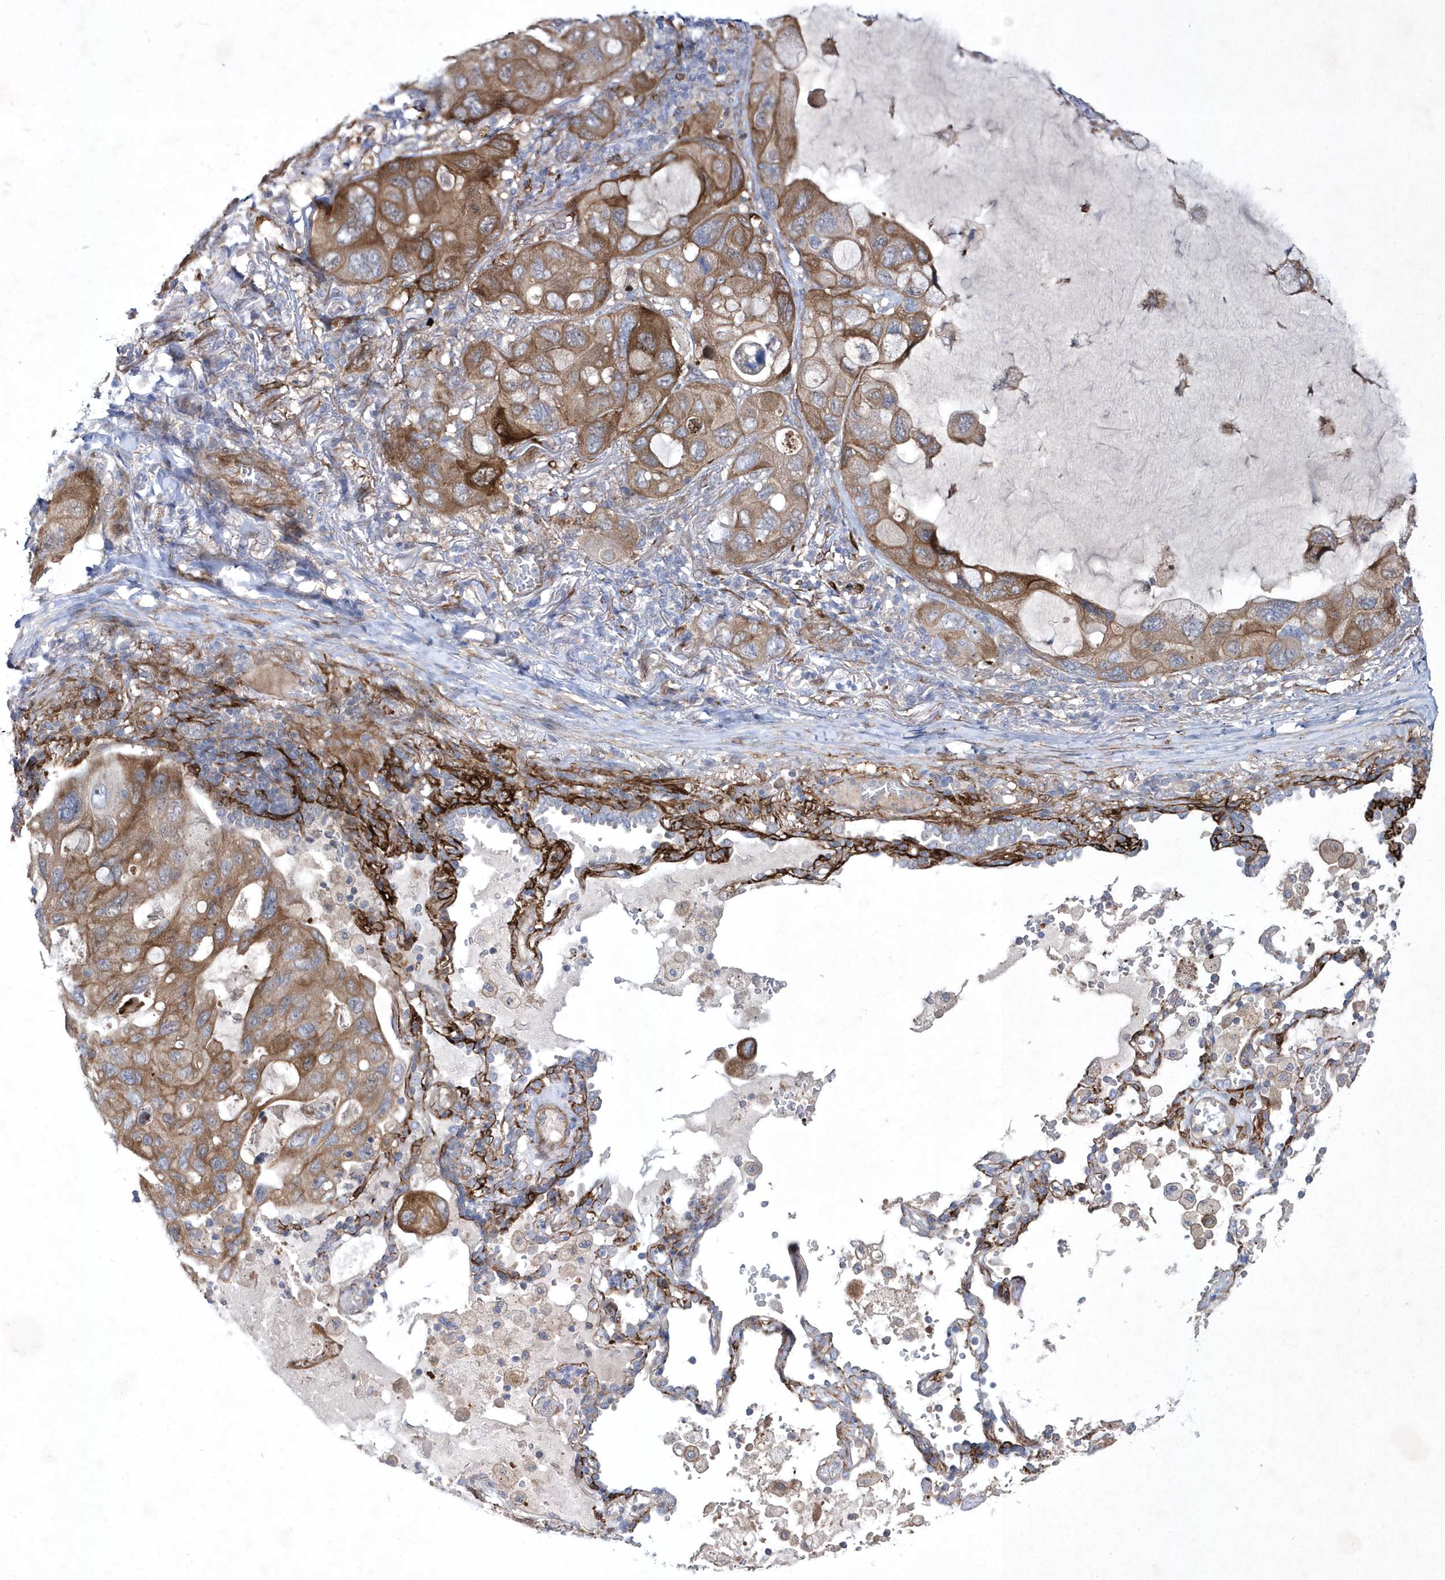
{"staining": {"intensity": "moderate", "quantity": ">75%", "location": "cytoplasmic/membranous"}, "tissue": "lung cancer", "cell_type": "Tumor cells", "image_type": "cancer", "snomed": [{"axis": "morphology", "description": "Squamous cell carcinoma, NOS"}, {"axis": "topography", "description": "Lung"}], "caption": "The micrograph shows a brown stain indicating the presence of a protein in the cytoplasmic/membranous of tumor cells in squamous cell carcinoma (lung).", "gene": "DSPP", "patient": {"sex": "female", "age": 73}}